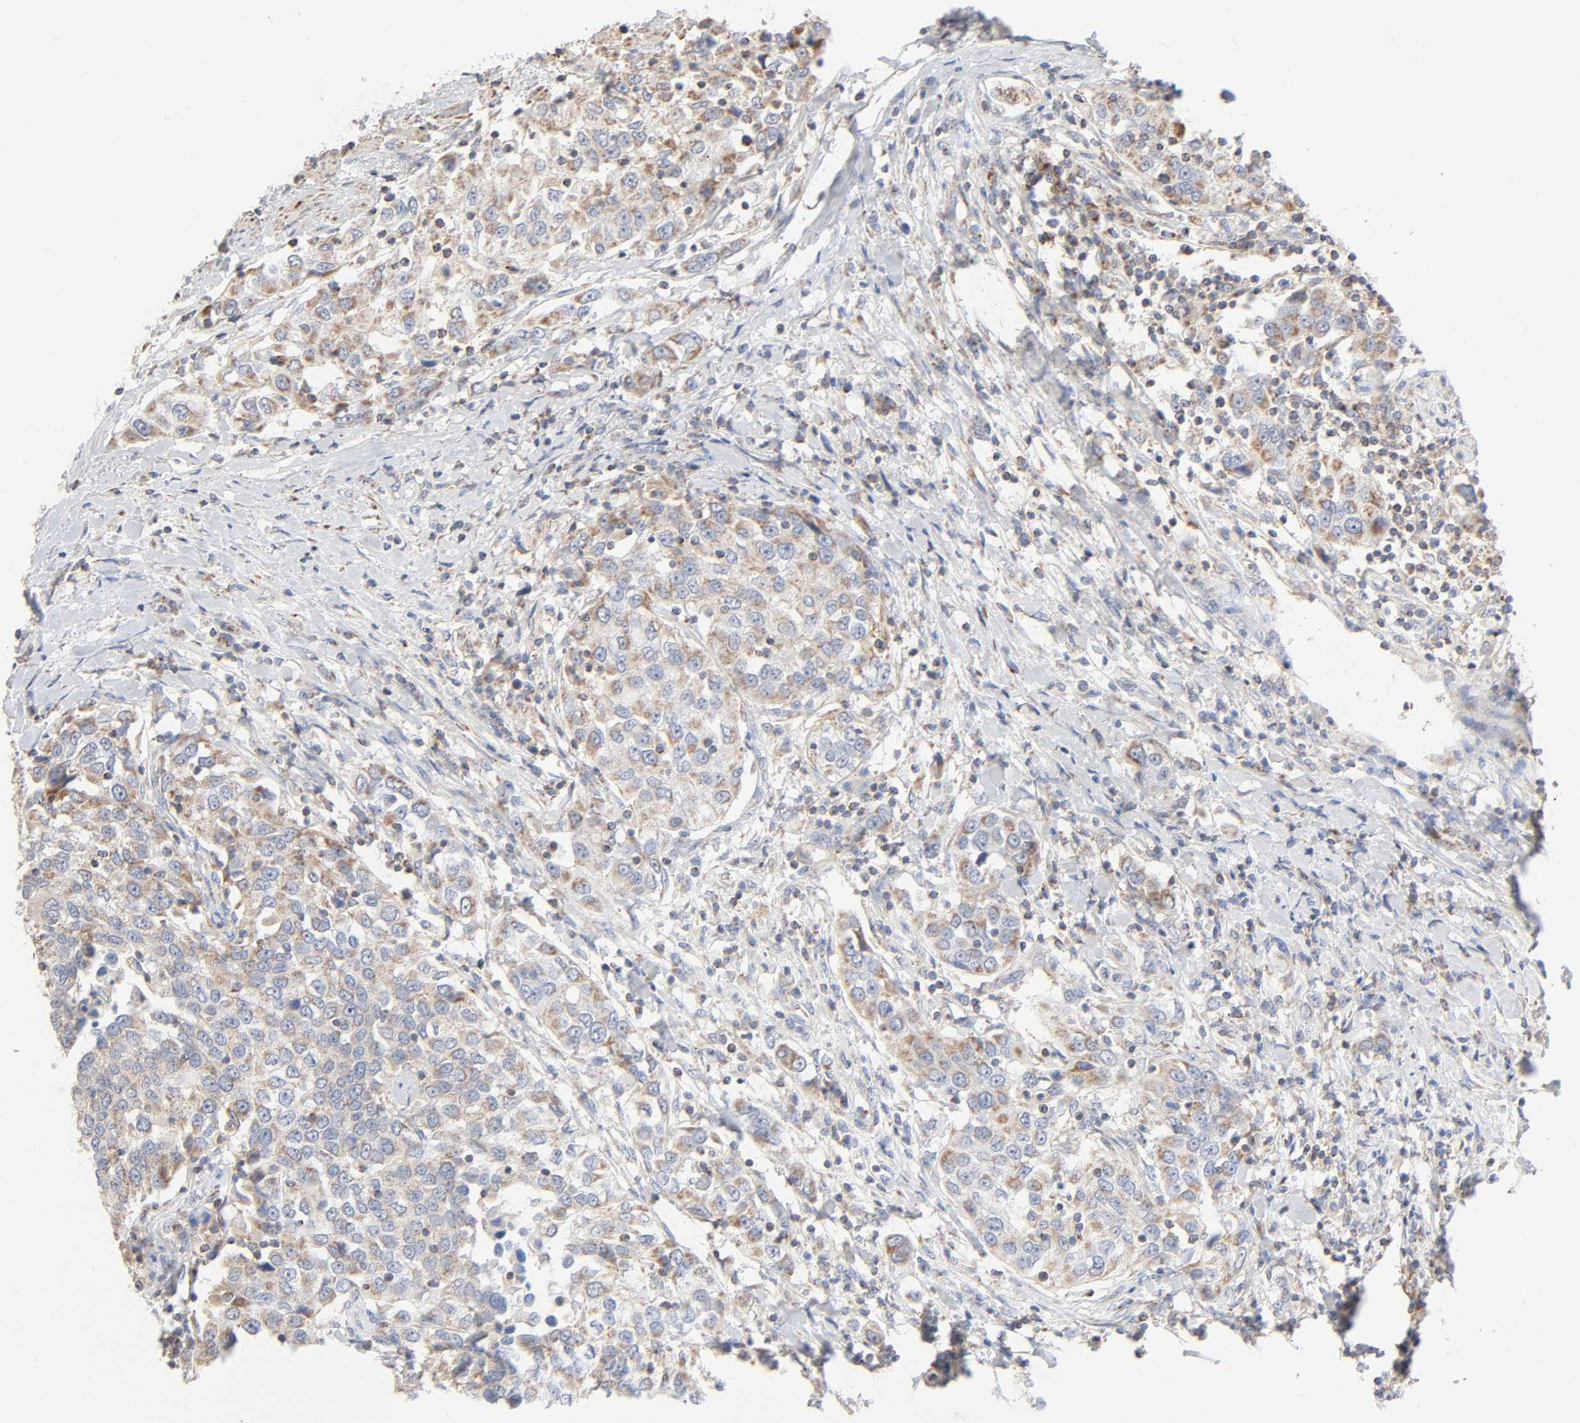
{"staining": {"intensity": "moderate", "quantity": ">75%", "location": "cytoplasmic/membranous"}, "tissue": "urothelial cancer", "cell_type": "Tumor cells", "image_type": "cancer", "snomed": [{"axis": "morphology", "description": "Urothelial carcinoma, High grade"}, {"axis": "topography", "description": "Urinary bladder"}], "caption": "Urothelial cancer stained with immunohistochemistry (IHC) shows moderate cytoplasmic/membranous expression in about >75% of tumor cells.", "gene": "SYT16", "patient": {"sex": "female", "age": 80}}